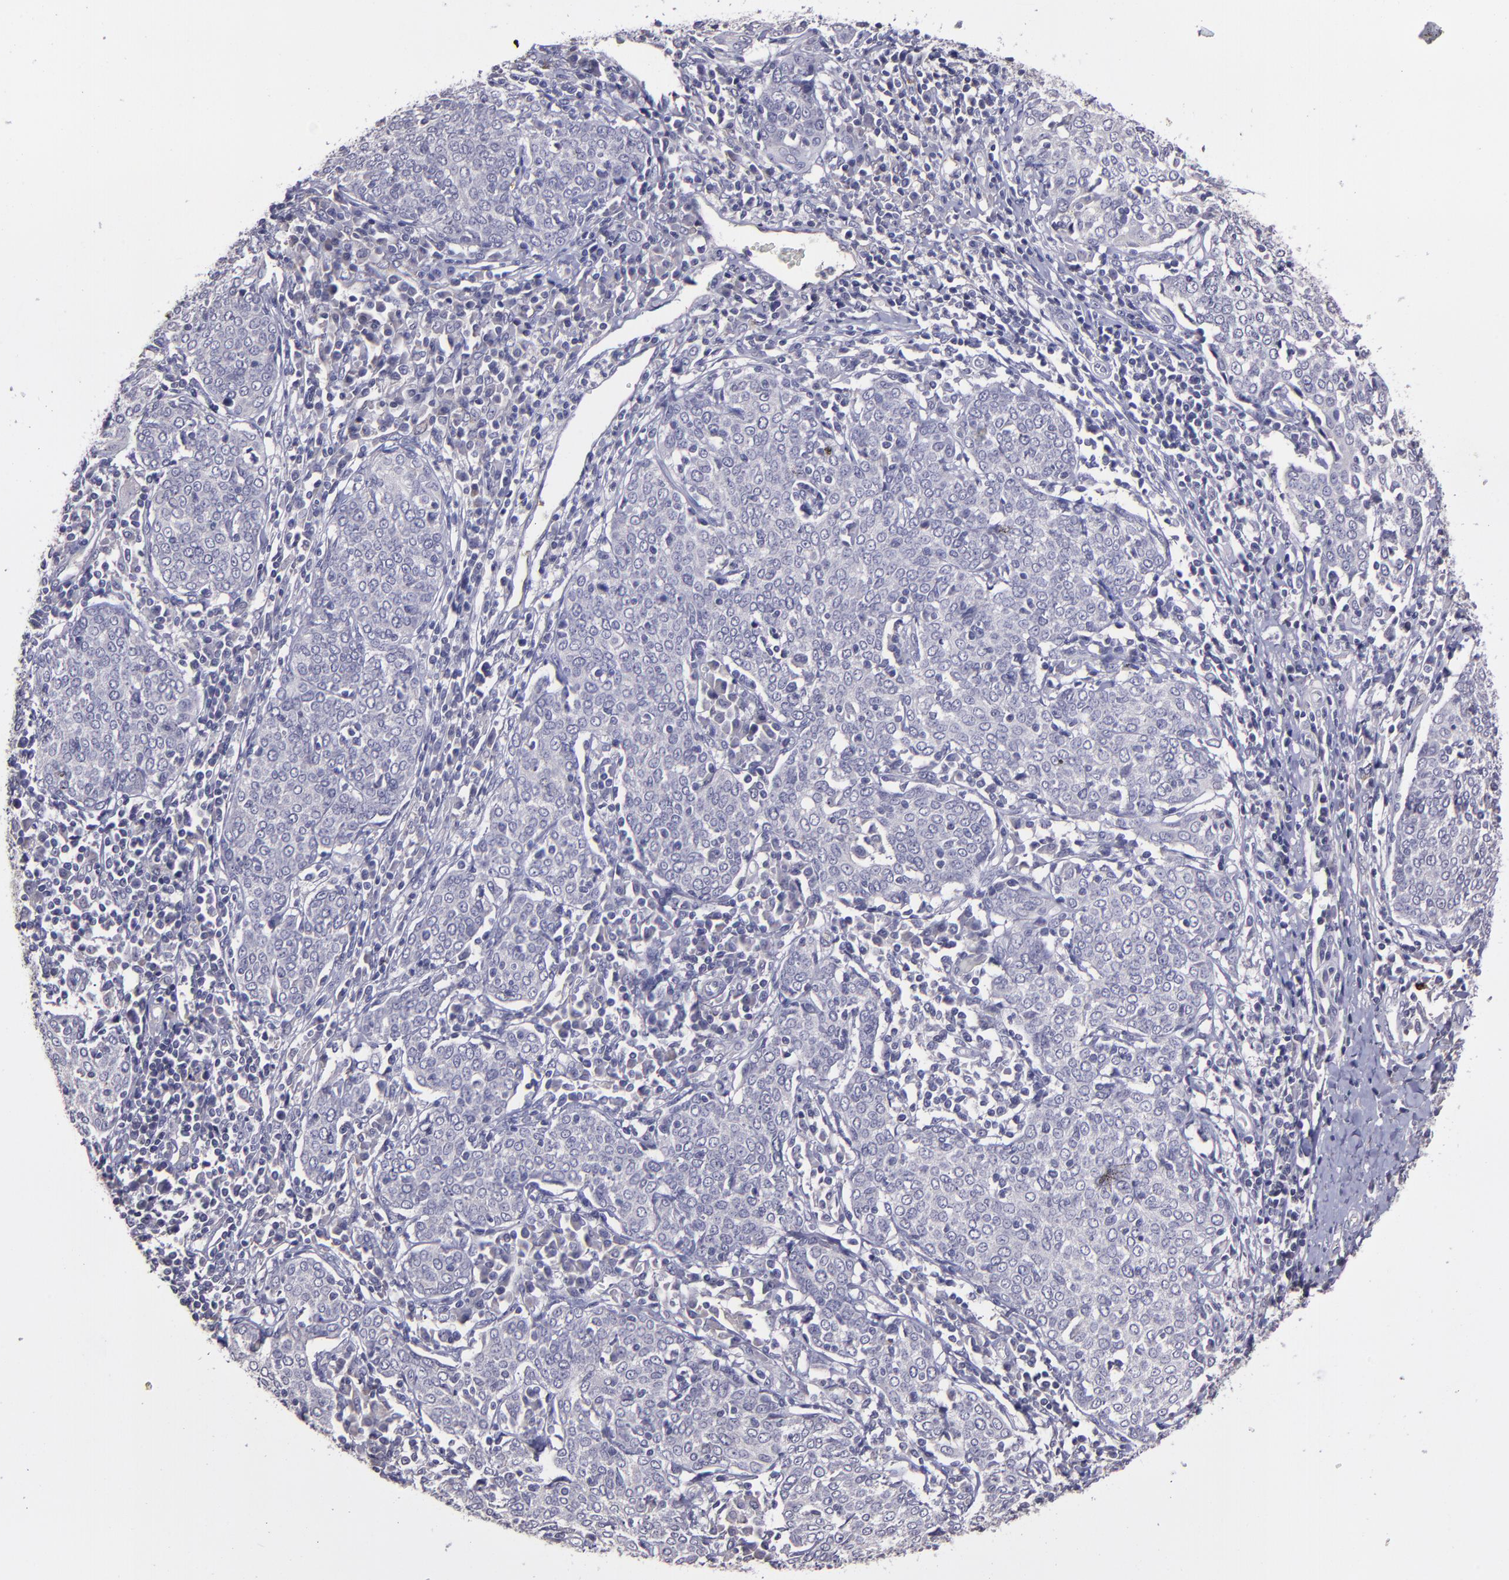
{"staining": {"intensity": "negative", "quantity": "none", "location": "none"}, "tissue": "cervical cancer", "cell_type": "Tumor cells", "image_type": "cancer", "snomed": [{"axis": "morphology", "description": "Squamous cell carcinoma, NOS"}, {"axis": "topography", "description": "Cervix"}], "caption": "Protein analysis of squamous cell carcinoma (cervical) exhibits no significant positivity in tumor cells.", "gene": "MASP1", "patient": {"sex": "female", "age": 40}}